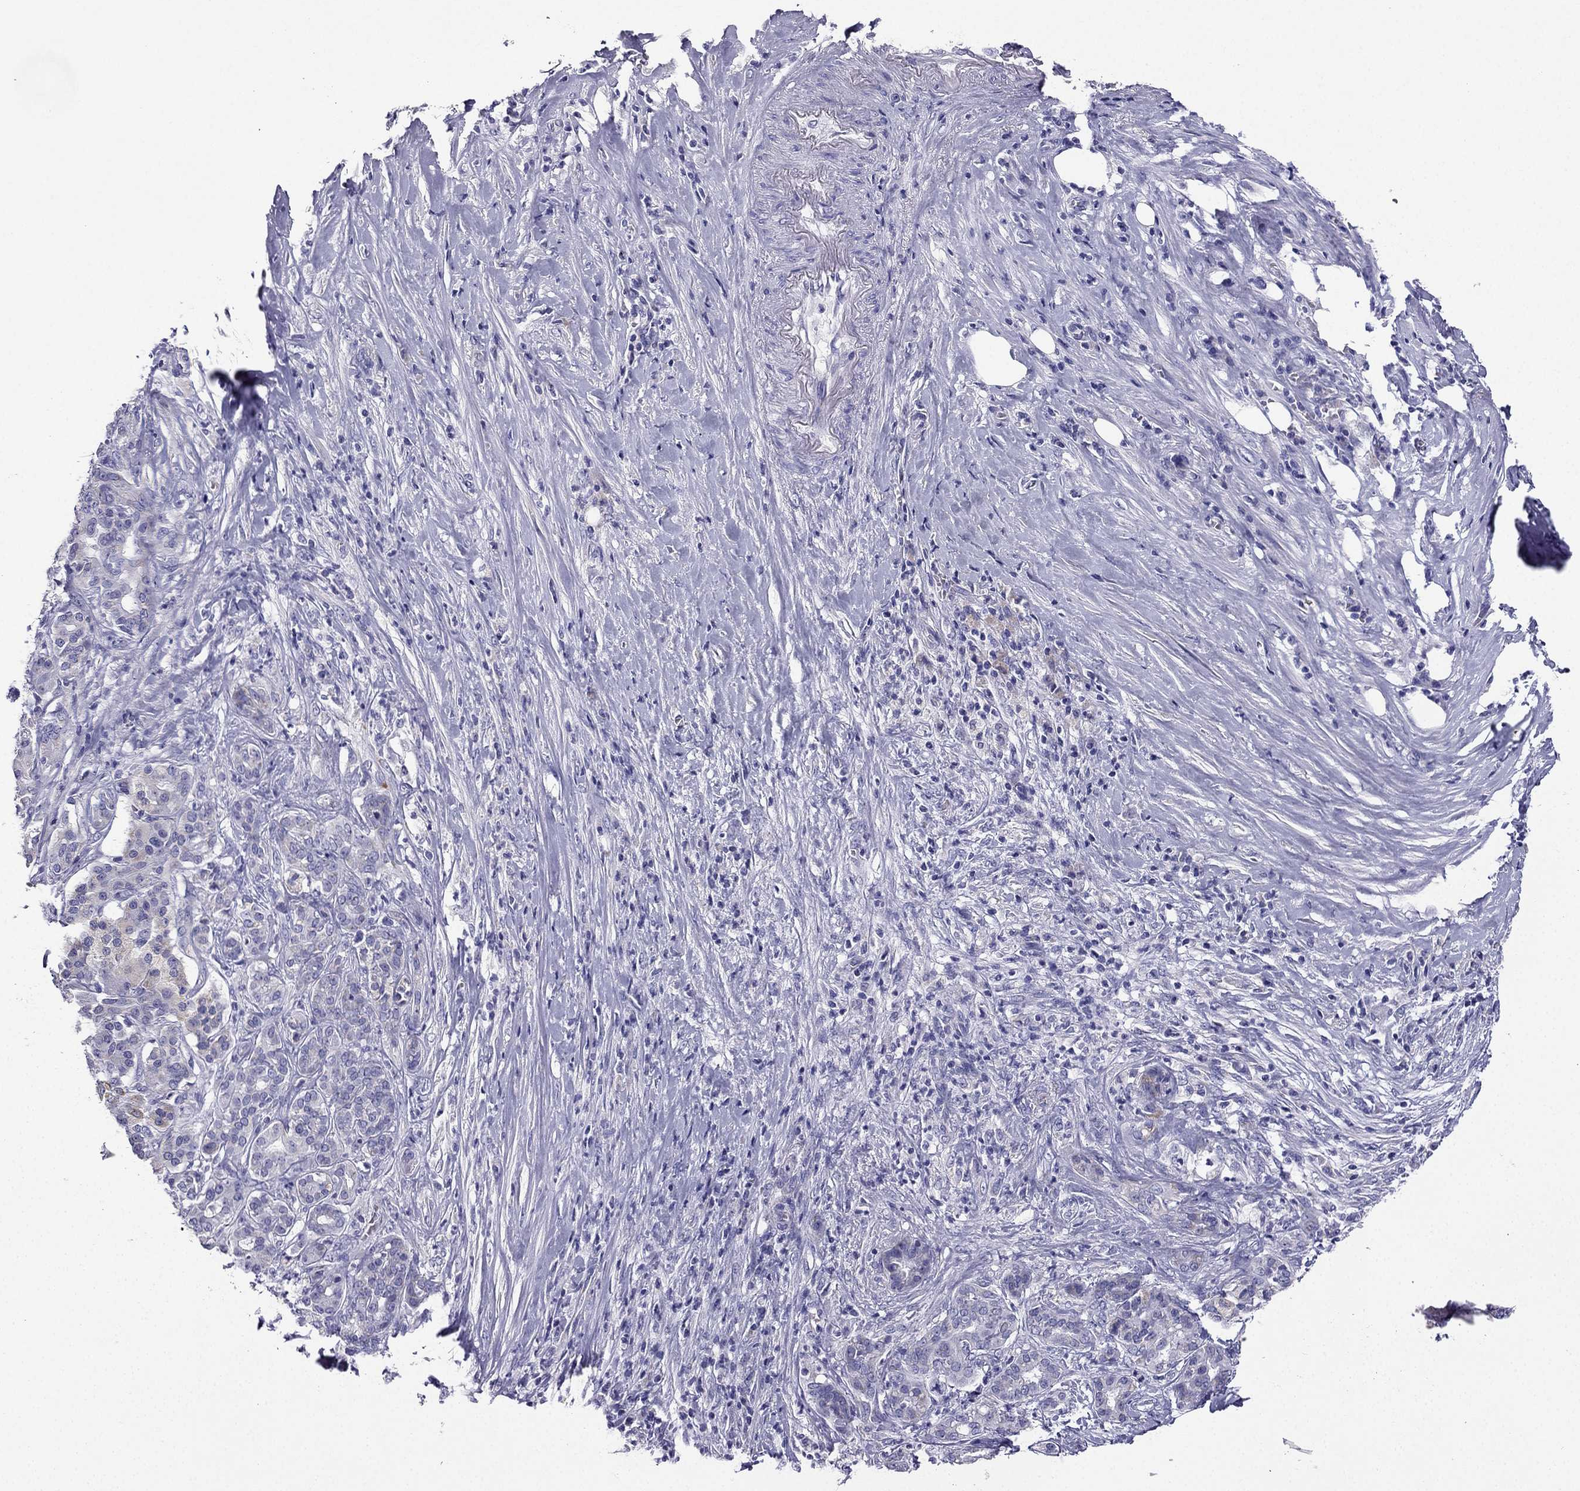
{"staining": {"intensity": "negative", "quantity": "none", "location": "none"}, "tissue": "pancreatic cancer", "cell_type": "Tumor cells", "image_type": "cancer", "snomed": [{"axis": "morphology", "description": "Adenocarcinoma, NOS"}, {"axis": "topography", "description": "Pancreas"}], "caption": "DAB immunohistochemical staining of human pancreatic adenocarcinoma exhibits no significant staining in tumor cells.", "gene": "KIF5A", "patient": {"sex": "male", "age": 57}}